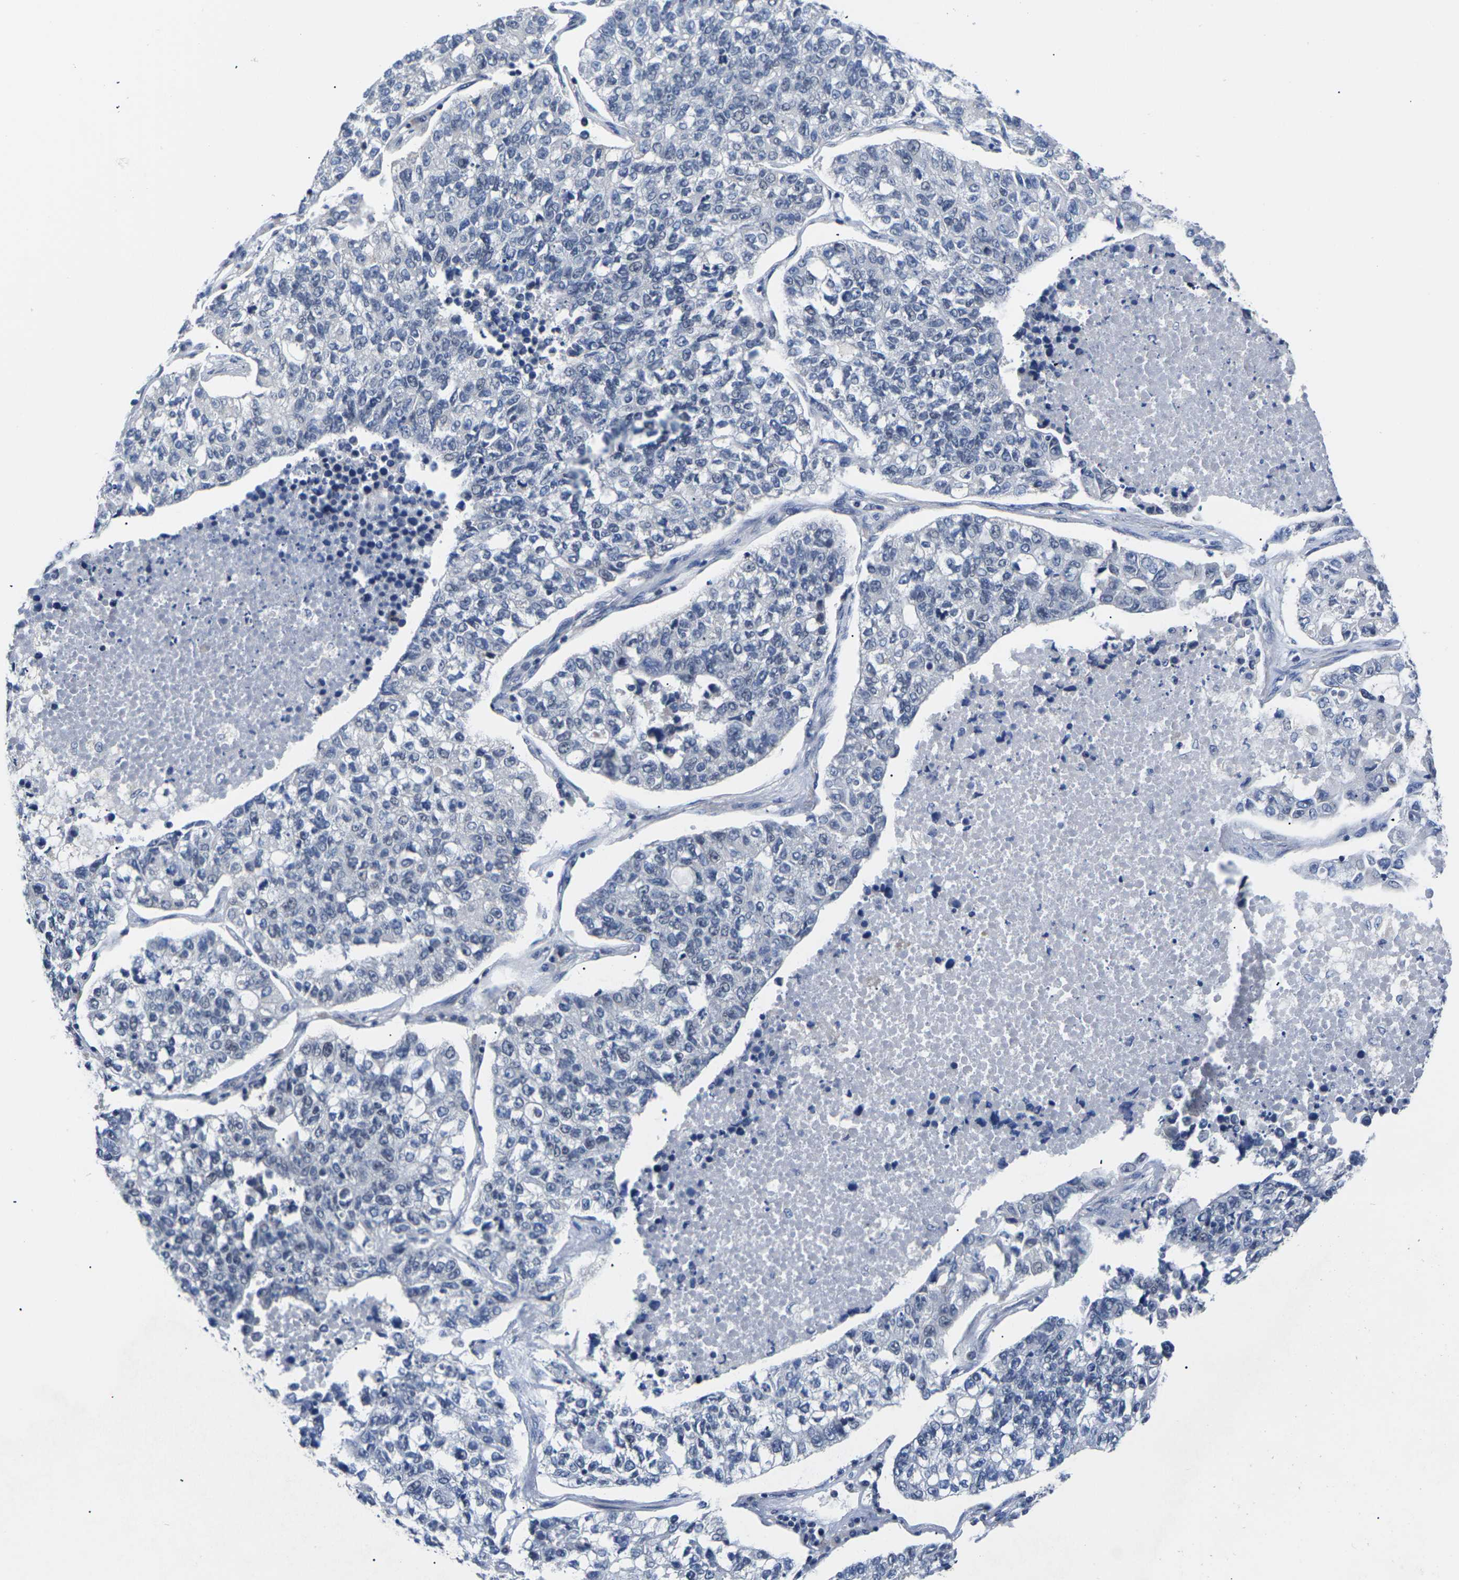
{"staining": {"intensity": "negative", "quantity": "none", "location": "none"}, "tissue": "lung cancer", "cell_type": "Tumor cells", "image_type": "cancer", "snomed": [{"axis": "morphology", "description": "Adenocarcinoma, NOS"}, {"axis": "topography", "description": "Lung"}], "caption": "This is an IHC image of lung adenocarcinoma. There is no expression in tumor cells.", "gene": "ST6GAL2", "patient": {"sex": "male", "age": 49}}